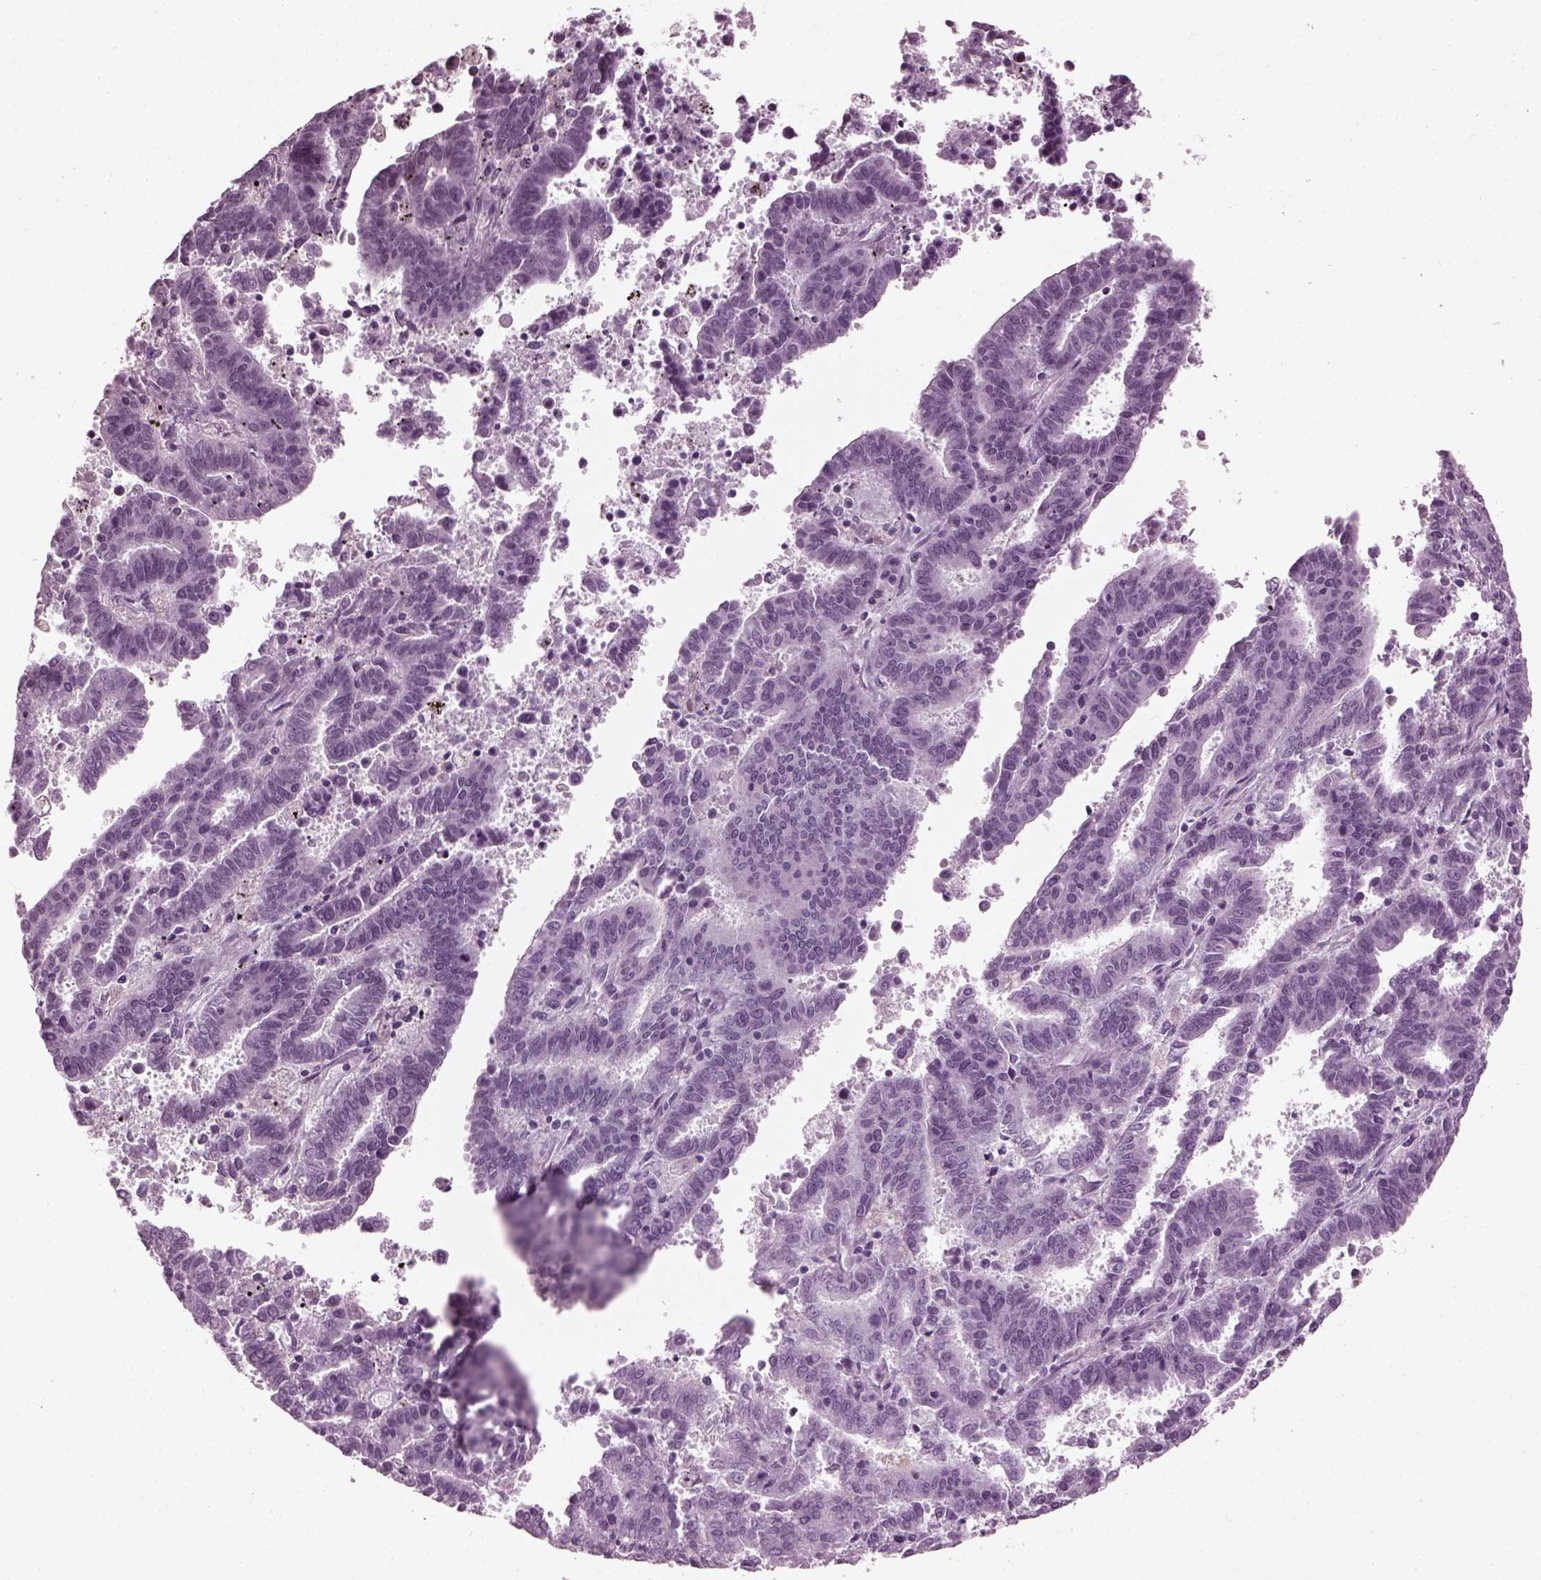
{"staining": {"intensity": "negative", "quantity": "none", "location": "none"}, "tissue": "endometrial cancer", "cell_type": "Tumor cells", "image_type": "cancer", "snomed": [{"axis": "morphology", "description": "Adenocarcinoma, NOS"}, {"axis": "topography", "description": "Uterus"}], "caption": "Immunohistochemistry (IHC) photomicrograph of endometrial adenocarcinoma stained for a protein (brown), which exhibits no staining in tumor cells.", "gene": "SLC6A17", "patient": {"sex": "female", "age": 83}}